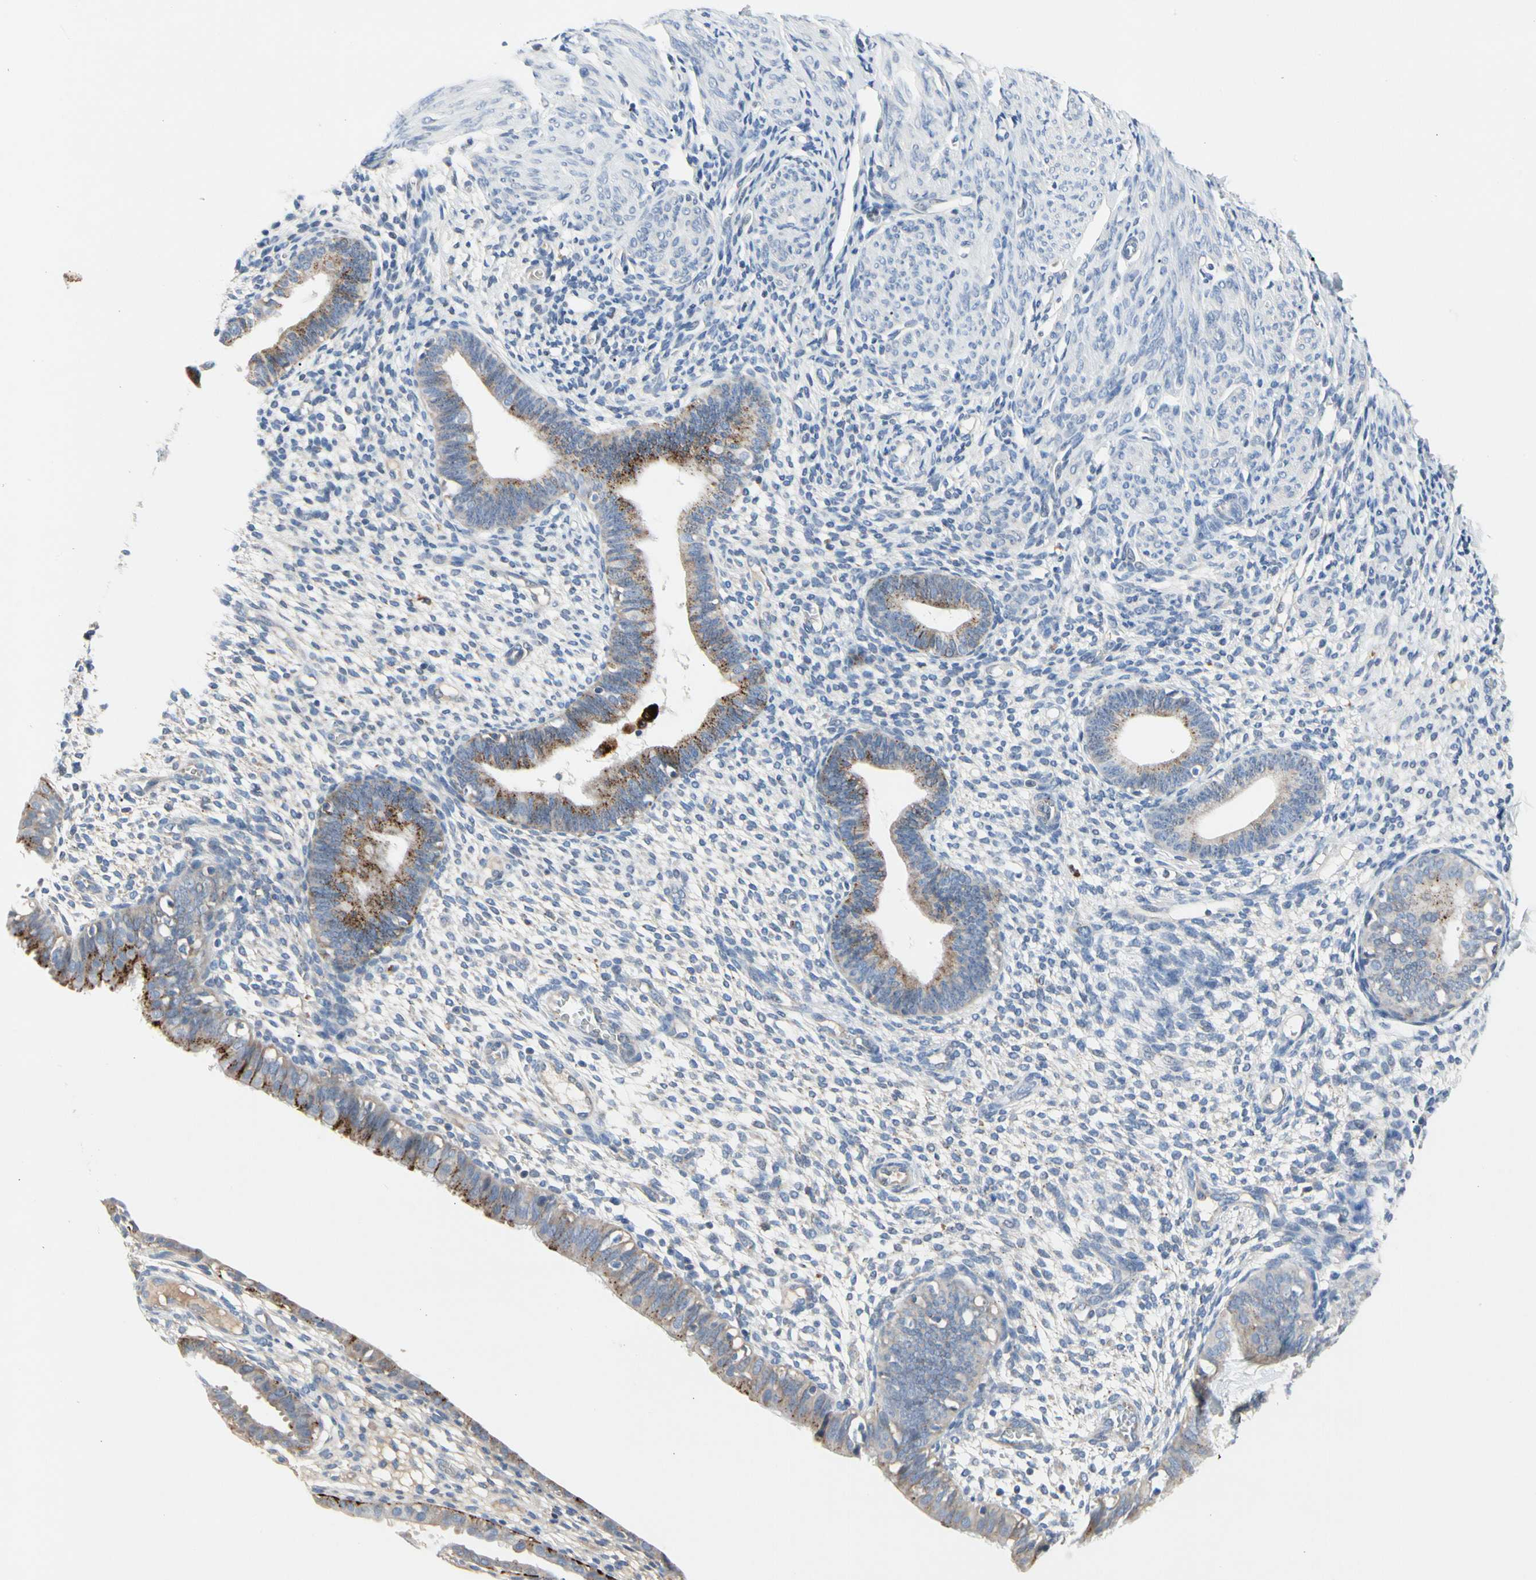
{"staining": {"intensity": "negative", "quantity": "none", "location": "none"}, "tissue": "endometrium", "cell_type": "Cells in endometrial stroma", "image_type": "normal", "snomed": [{"axis": "morphology", "description": "Normal tissue, NOS"}, {"axis": "topography", "description": "Endometrium"}], "caption": "DAB immunohistochemical staining of benign endometrium shows no significant positivity in cells in endometrial stroma.", "gene": "RETSAT", "patient": {"sex": "female", "age": 61}}